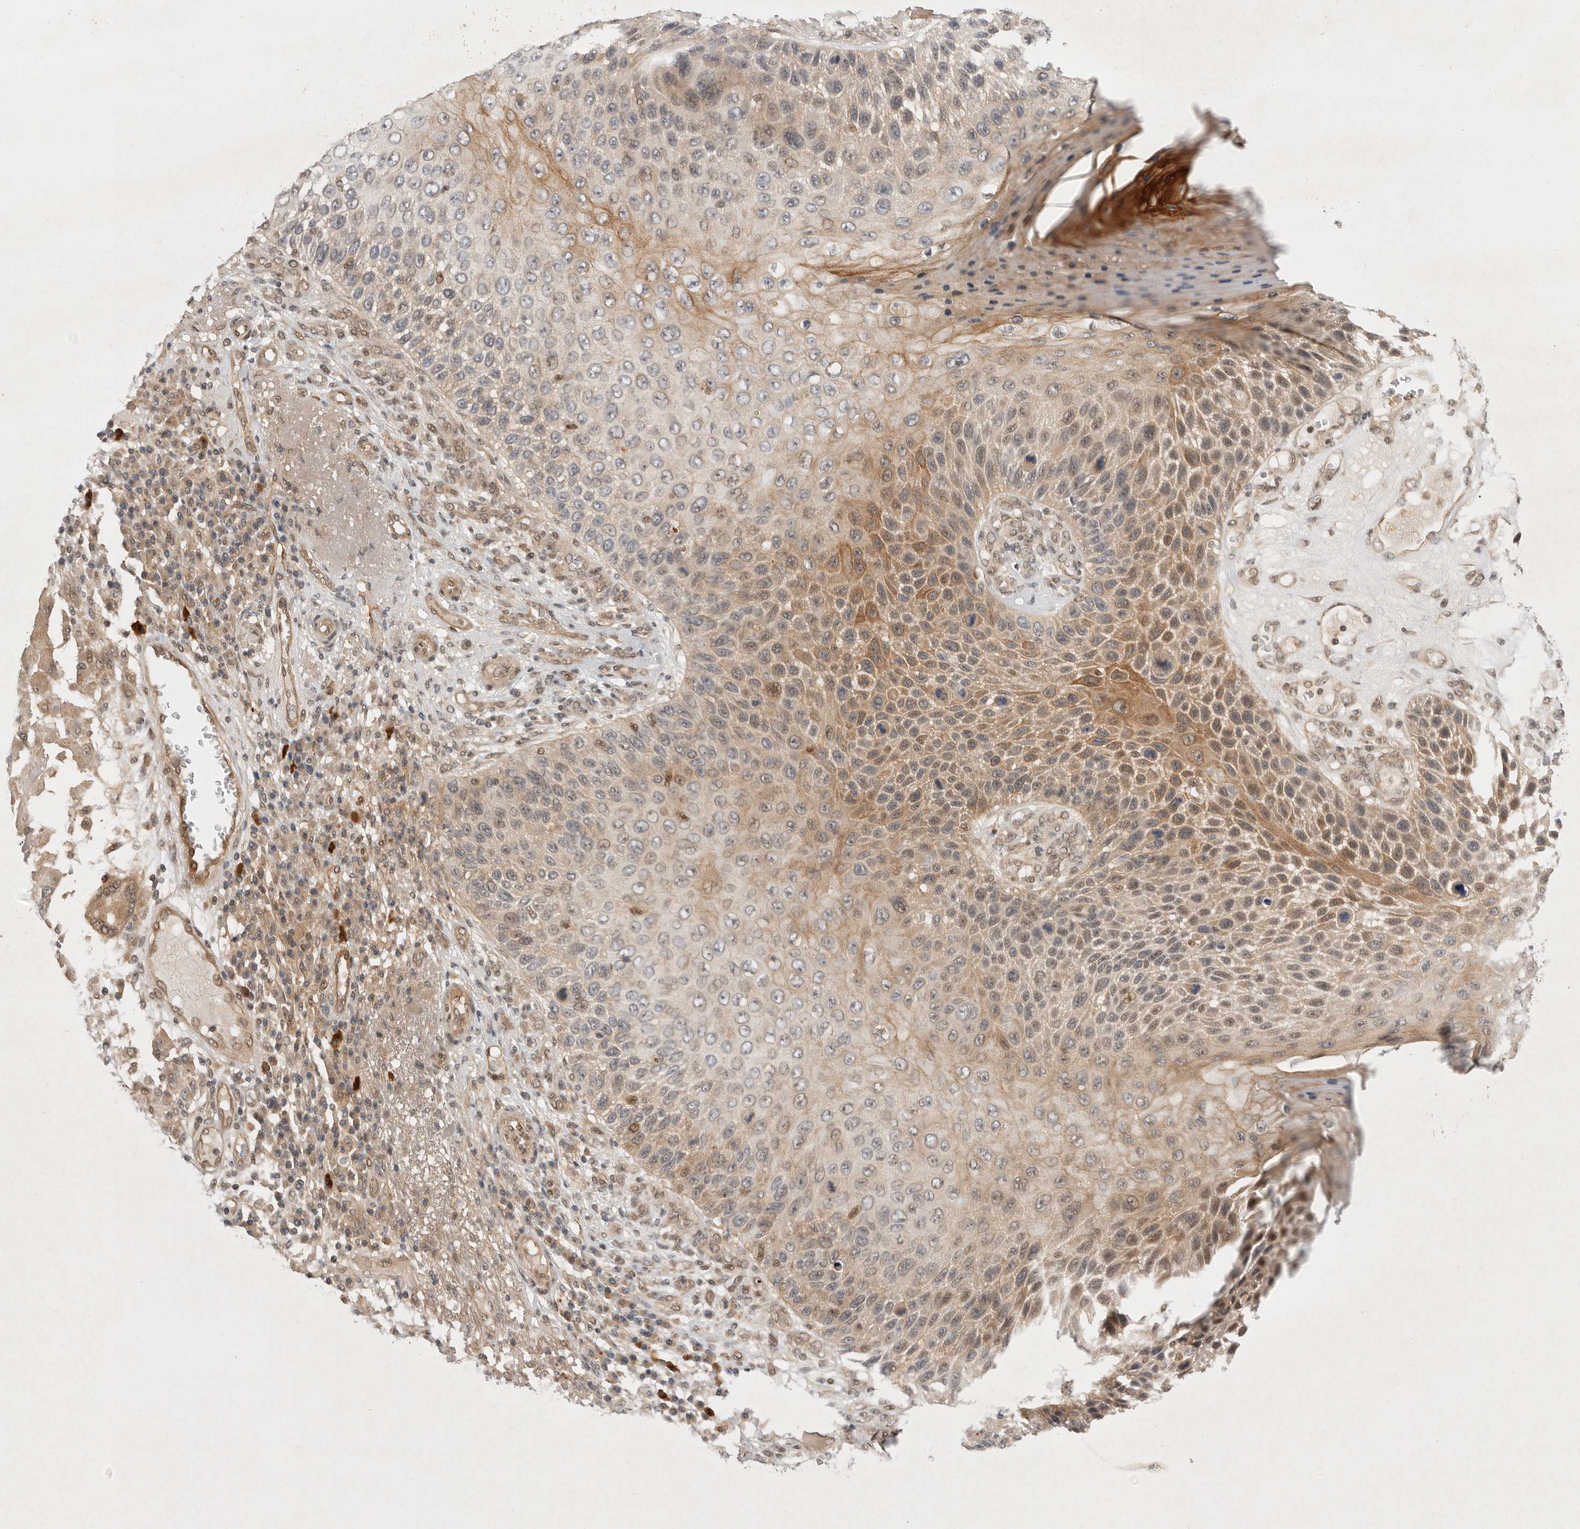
{"staining": {"intensity": "moderate", "quantity": "<25%", "location": "cytoplasmic/membranous"}, "tissue": "skin cancer", "cell_type": "Tumor cells", "image_type": "cancer", "snomed": [{"axis": "morphology", "description": "Squamous cell carcinoma, NOS"}, {"axis": "topography", "description": "Skin"}], "caption": "Immunohistochemistry image of neoplastic tissue: human skin cancer (squamous cell carcinoma) stained using immunohistochemistry (IHC) displays low levels of moderate protein expression localized specifically in the cytoplasmic/membranous of tumor cells, appearing as a cytoplasmic/membranous brown color.", "gene": "DCAF8", "patient": {"sex": "female", "age": 88}}